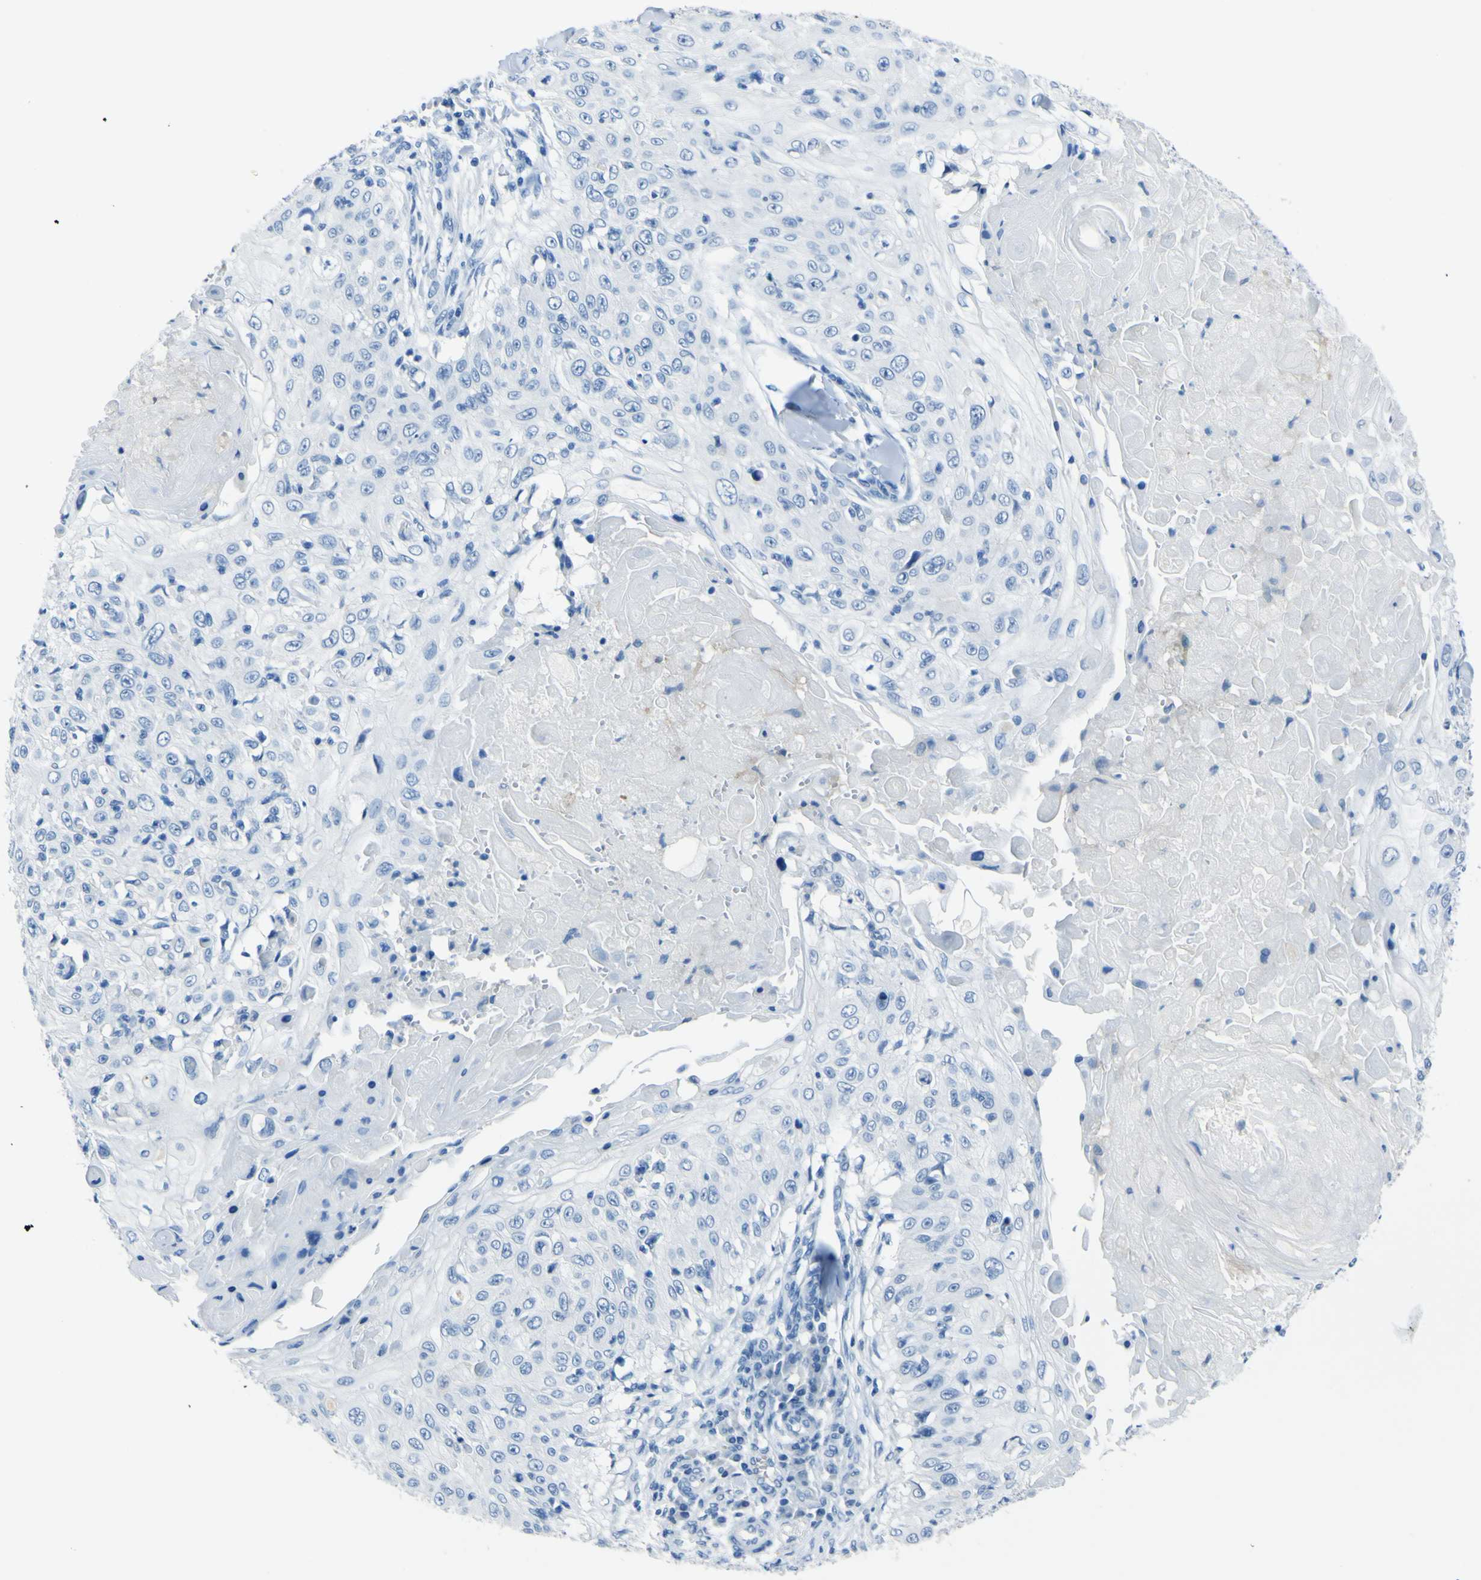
{"staining": {"intensity": "negative", "quantity": "none", "location": "none"}, "tissue": "skin cancer", "cell_type": "Tumor cells", "image_type": "cancer", "snomed": [{"axis": "morphology", "description": "Squamous cell carcinoma, NOS"}, {"axis": "topography", "description": "Skin"}], "caption": "A micrograph of human skin squamous cell carcinoma is negative for staining in tumor cells.", "gene": "PHKG1", "patient": {"sex": "male", "age": 86}}